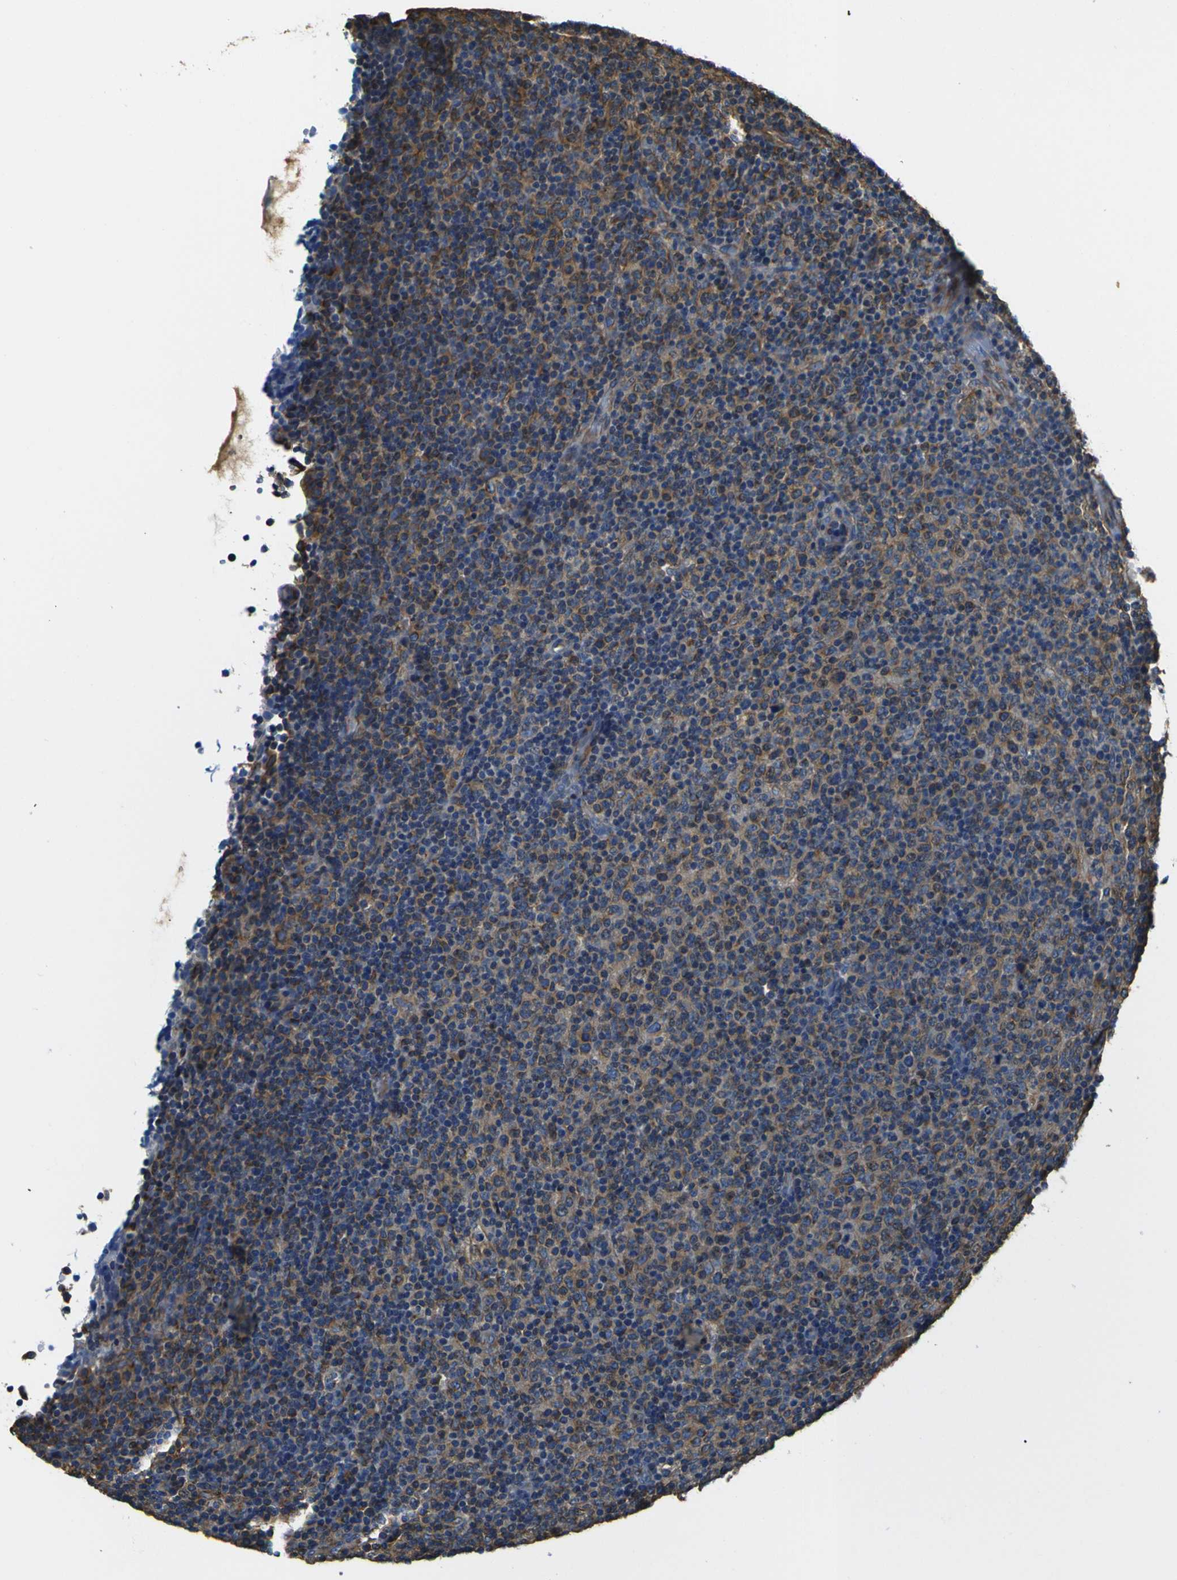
{"staining": {"intensity": "moderate", "quantity": "25%-75%", "location": "cytoplasmic/membranous"}, "tissue": "lymphoma", "cell_type": "Tumor cells", "image_type": "cancer", "snomed": [{"axis": "morphology", "description": "Malignant lymphoma, non-Hodgkin's type, Low grade"}, {"axis": "topography", "description": "Lymph node"}], "caption": "A photomicrograph showing moderate cytoplasmic/membranous positivity in about 25%-75% of tumor cells in lymphoma, as visualized by brown immunohistochemical staining.", "gene": "TUBB", "patient": {"sex": "male", "age": 70}}